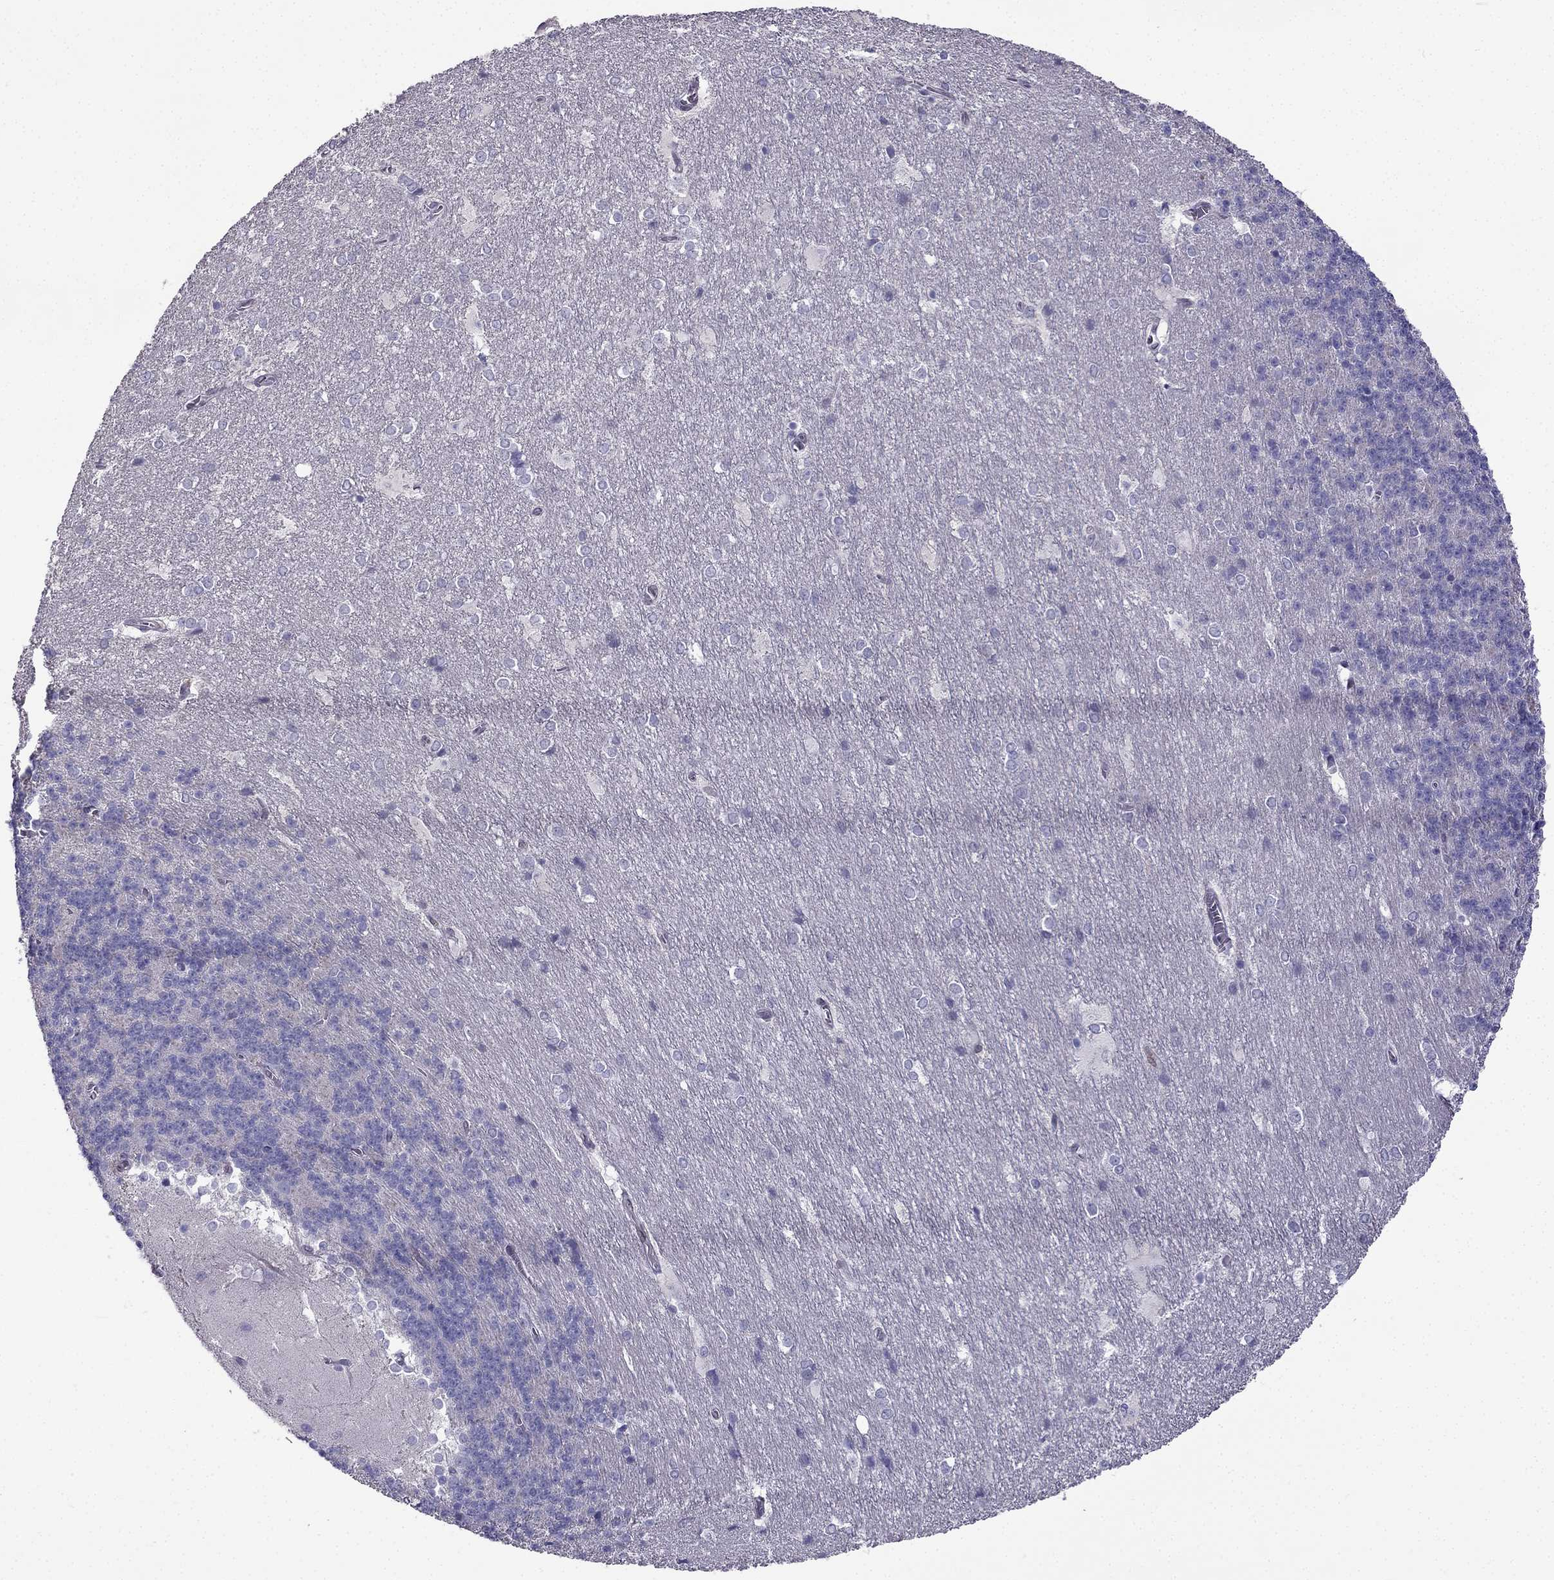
{"staining": {"intensity": "negative", "quantity": "none", "location": "none"}, "tissue": "cerebellum", "cell_type": "Cells in granular layer", "image_type": "normal", "snomed": [{"axis": "morphology", "description": "Normal tissue, NOS"}, {"axis": "topography", "description": "Cerebellum"}], "caption": "Protein analysis of normal cerebellum shows no significant staining in cells in granular layer. Nuclei are stained in blue.", "gene": "IKBIP", "patient": {"sex": "female", "age": 19}}